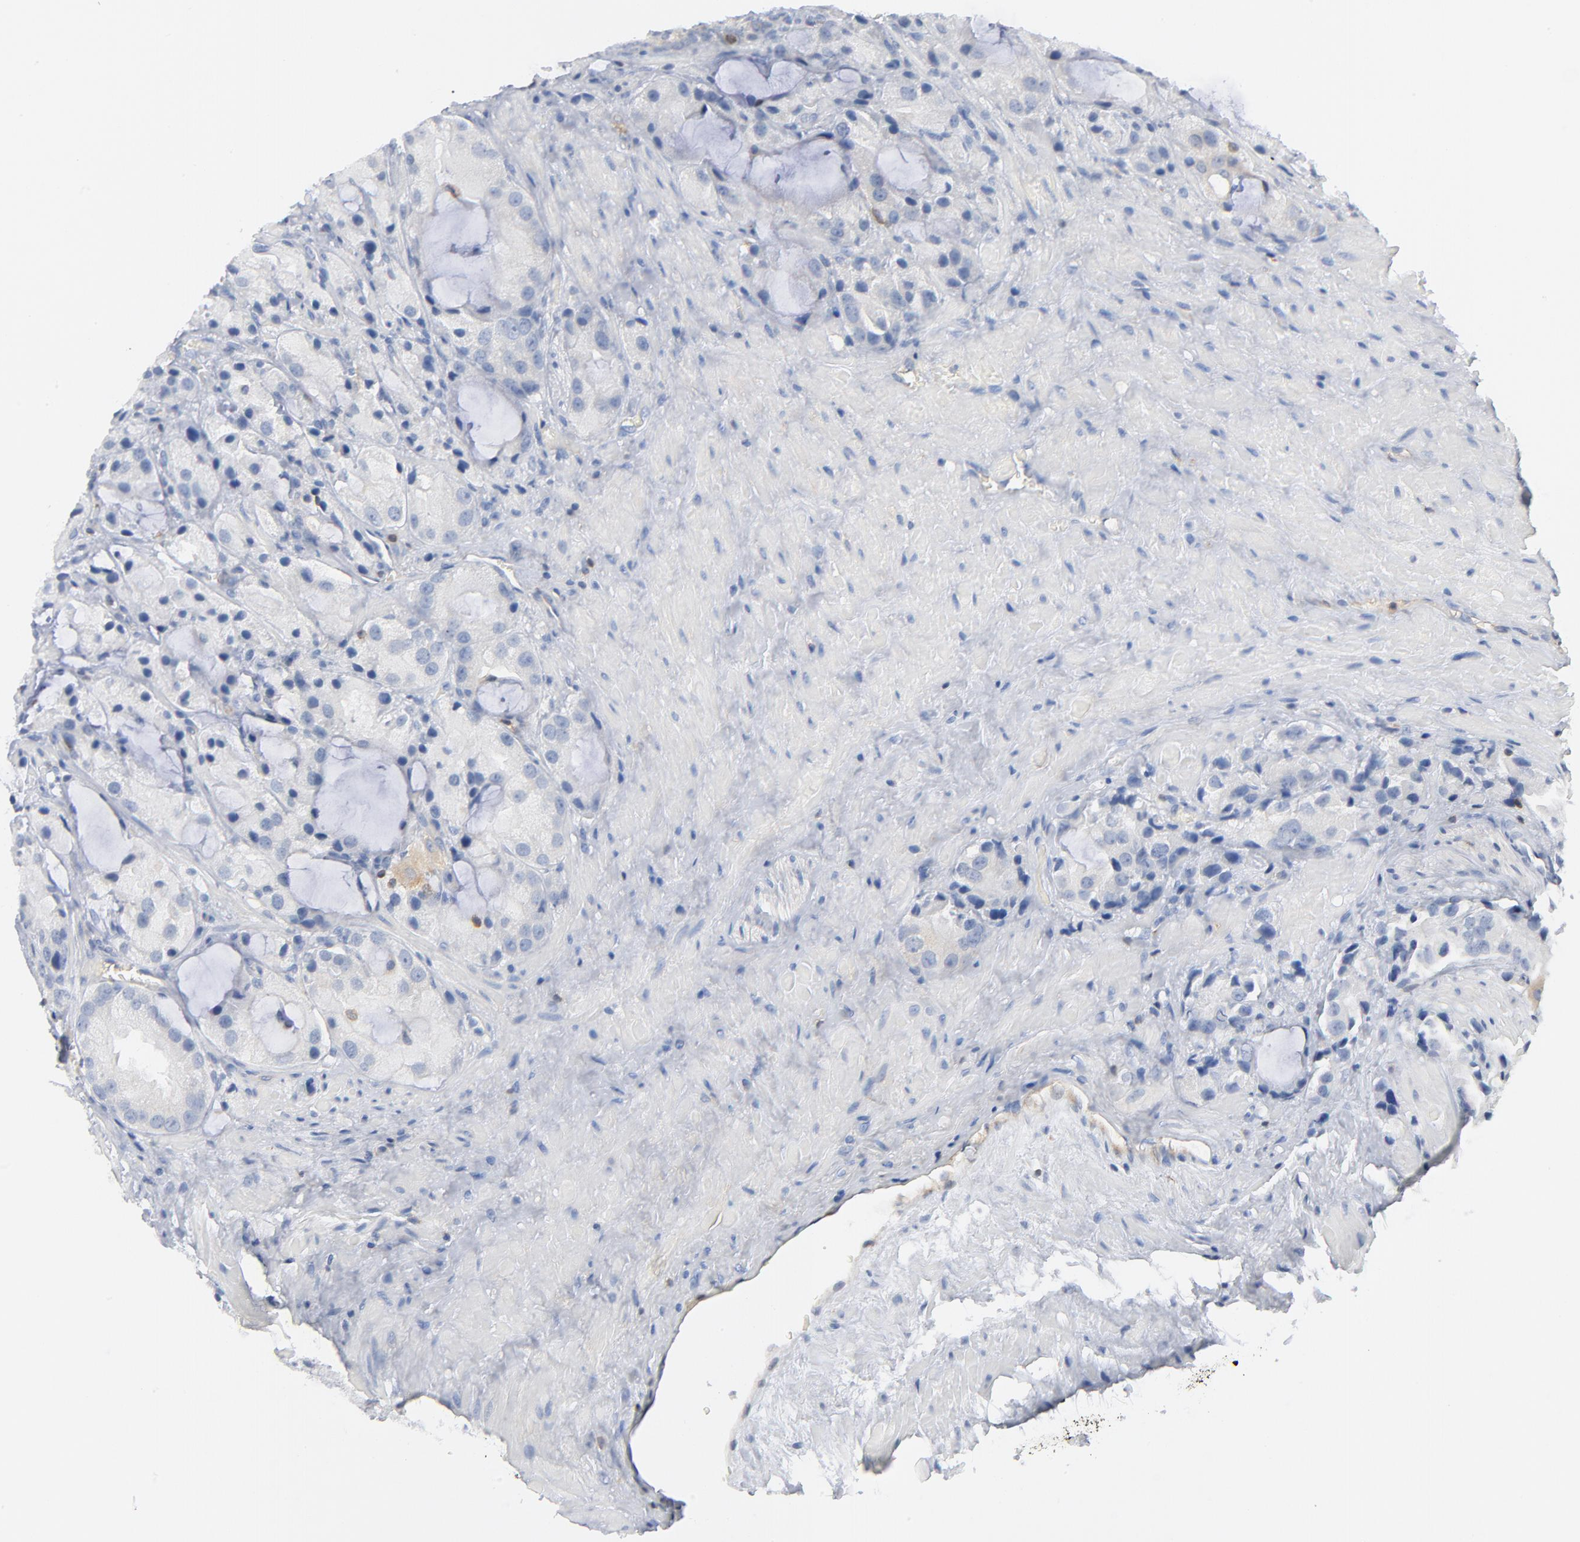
{"staining": {"intensity": "negative", "quantity": "none", "location": "none"}, "tissue": "prostate cancer", "cell_type": "Tumor cells", "image_type": "cancer", "snomed": [{"axis": "morphology", "description": "Adenocarcinoma, High grade"}, {"axis": "topography", "description": "Prostate"}], "caption": "Image shows no protein positivity in tumor cells of adenocarcinoma (high-grade) (prostate) tissue. (Stains: DAB (3,3'-diaminobenzidine) immunohistochemistry with hematoxylin counter stain, Microscopy: brightfield microscopy at high magnification).", "gene": "PTK2B", "patient": {"sex": "male", "age": 70}}